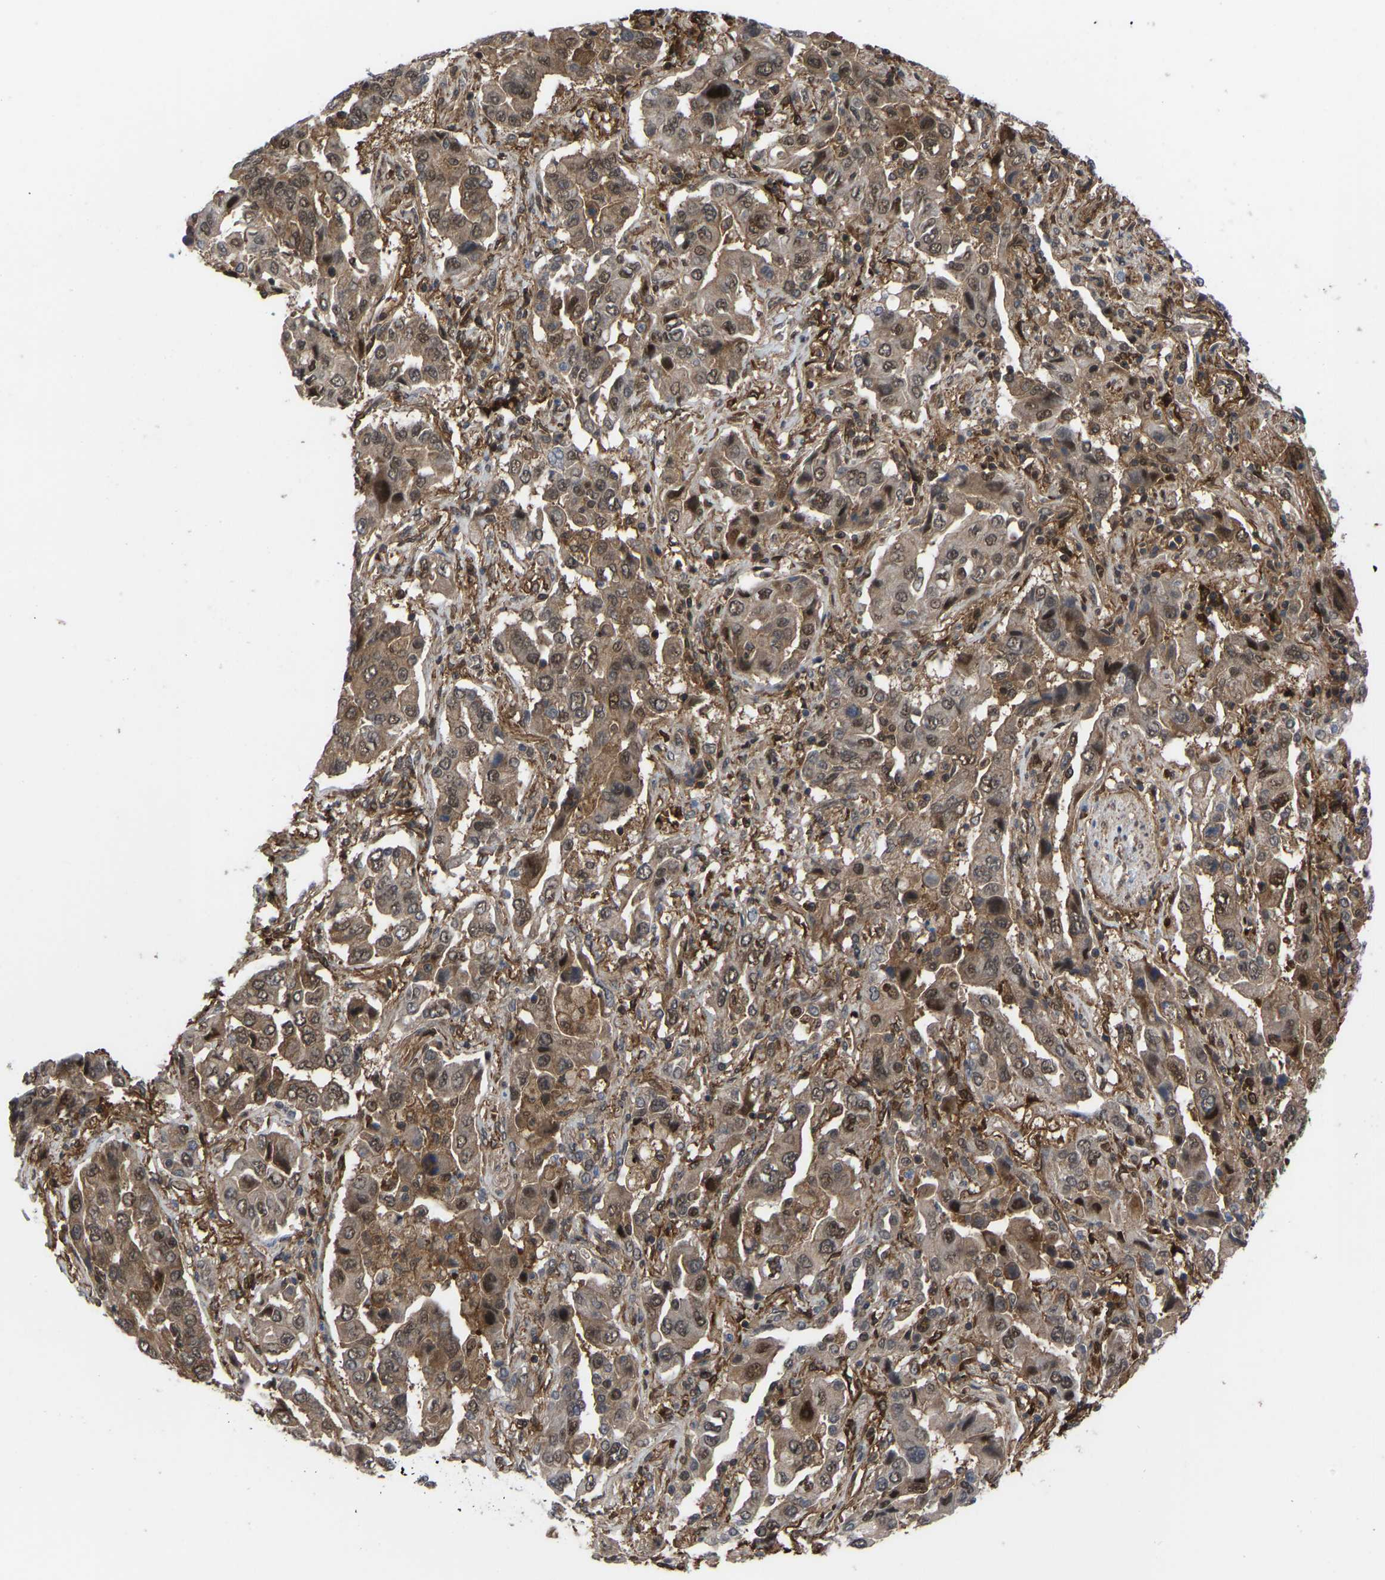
{"staining": {"intensity": "moderate", "quantity": ">75%", "location": "cytoplasmic/membranous,nuclear"}, "tissue": "lung cancer", "cell_type": "Tumor cells", "image_type": "cancer", "snomed": [{"axis": "morphology", "description": "Adenocarcinoma, NOS"}, {"axis": "topography", "description": "Lung"}], "caption": "This is a photomicrograph of IHC staining of adenocarcinoma (lung), which shows moderate expression in the cytoplasmic/membranous and nuclear of tumor cells.", "gene": "CYP7B1", "patient": {"sex": "female", "age": 65}}